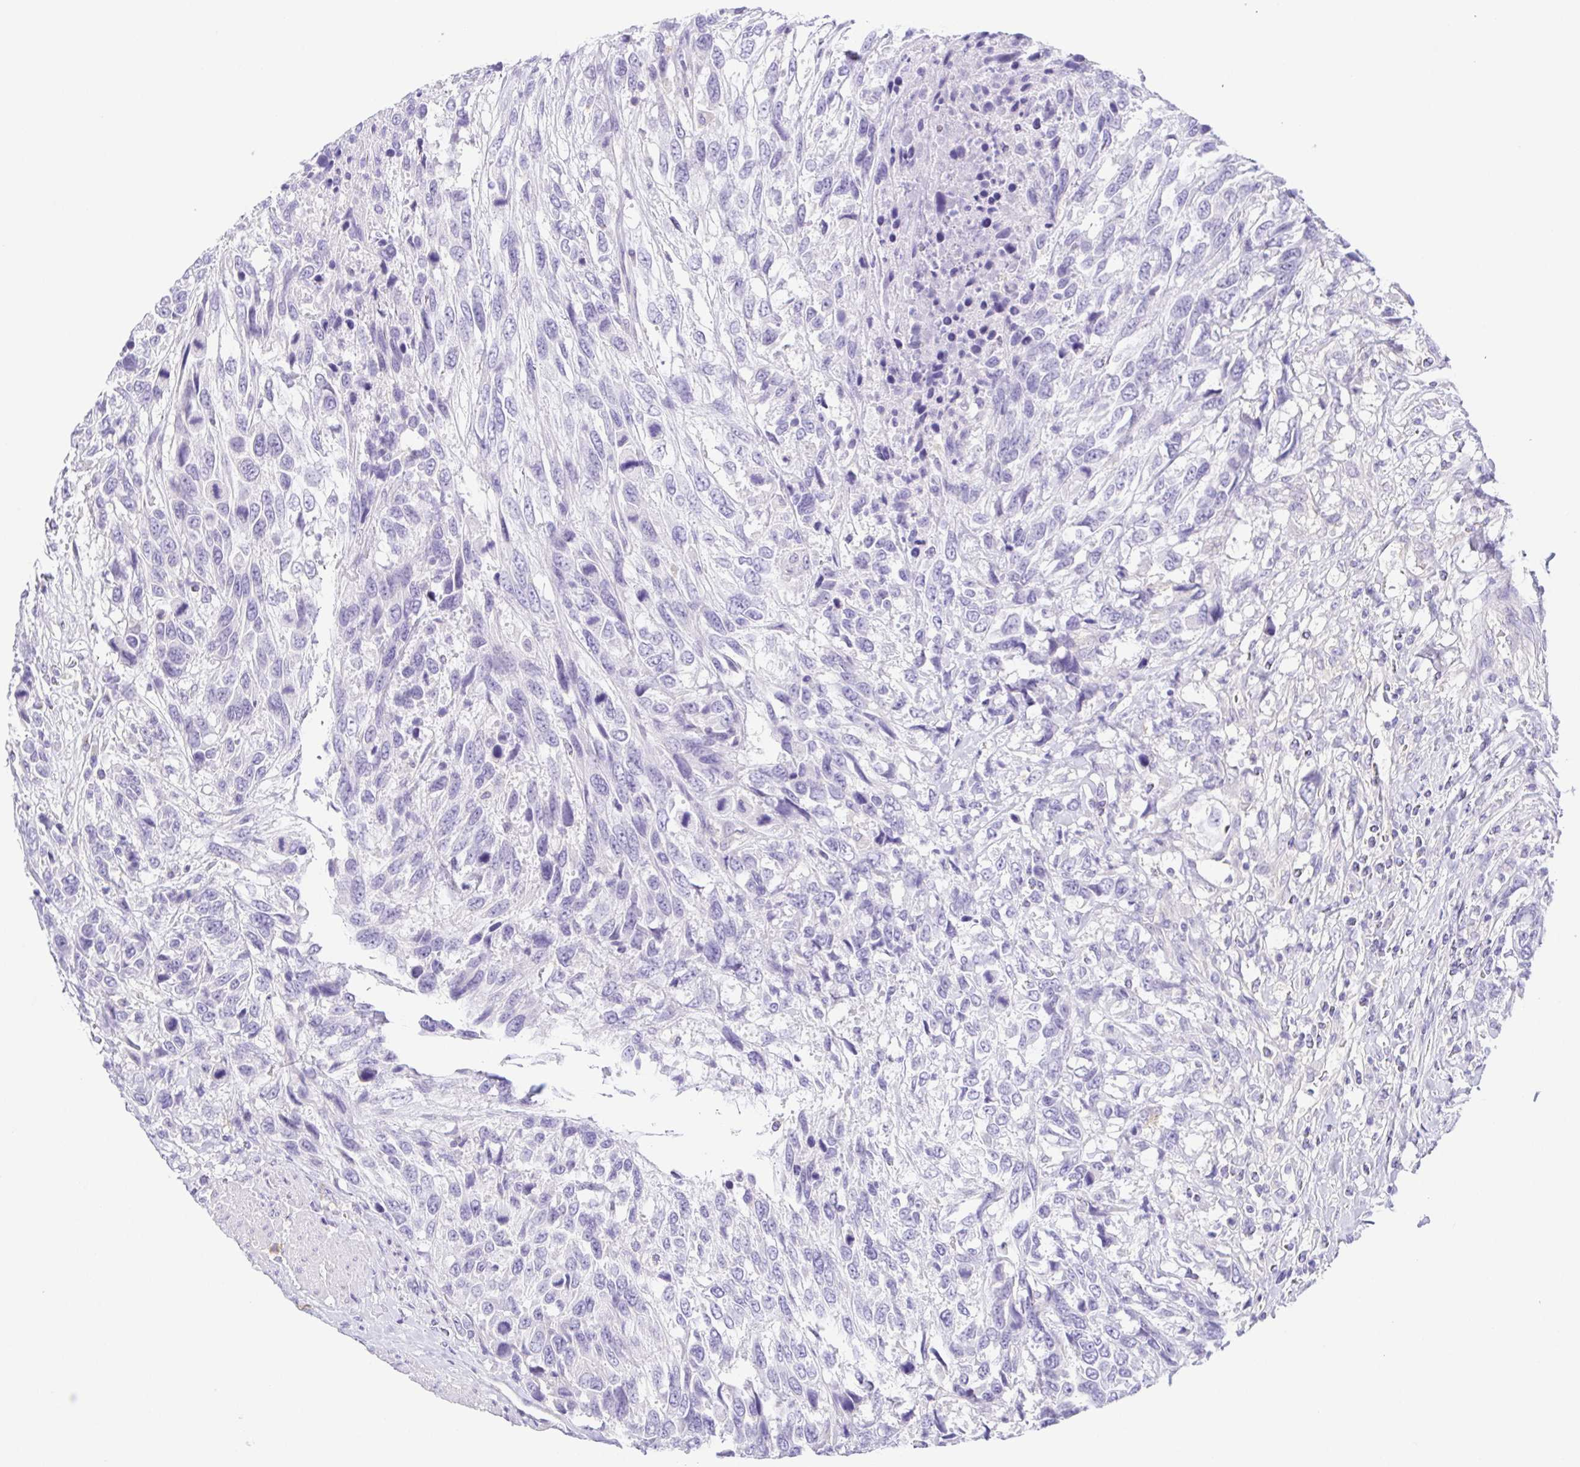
{"staining": {"intensity": "negative", "quantity": "none", "location": "none"}, "tissue": "urothelial cancer", "cell_type": "Tumor cells", "image_type": "cancer", "snomed": [{"axis": "morphology", "description": "Urothelial carcinoma, High grade"}, {"axis": "topography", "description": "Urinary bladder"}], "caption": "Immunohistochemistry (IHC) histopathology image of human high-grade urothelial carcinoma stained for a protein (brown), which displays no expression in tumor cells.", "gene": "KRTDAP", "patient": {"sex": "female", "age": 70}}